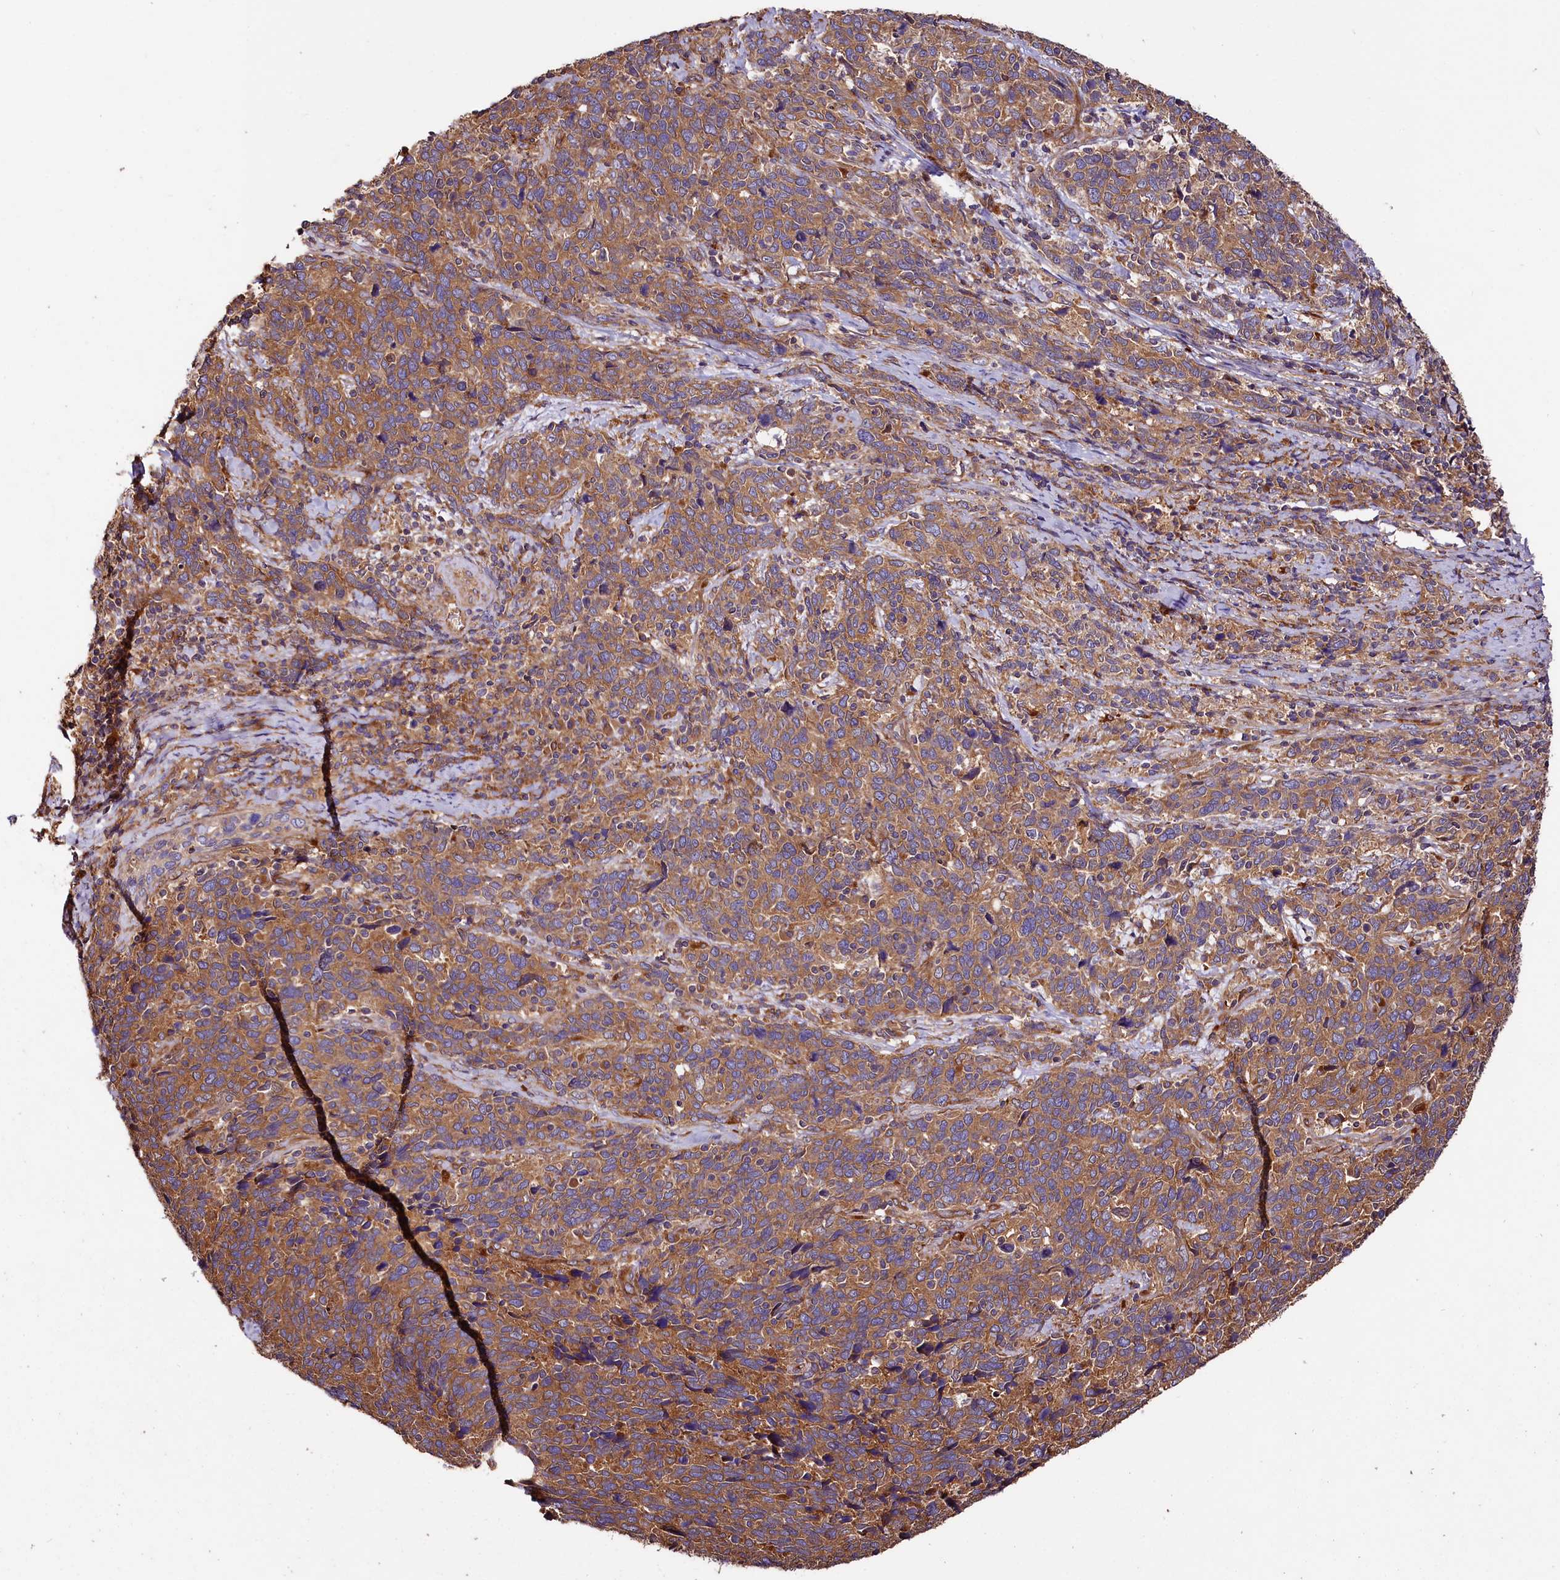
{"staining": {"intensity": "moderate", "quantity": ">75%", "location": "cytoplasmic/membranous"}, "tissue": "cervical cancer", "cell_type": "Tumor cells", "image_type": "cancer", "snomed": [{"axis": "morphology", "description": "Squamous cell carcinoma, NOS"}, {"axis": "topography", "description": "Cervix"}], "caption": "Squamous cell carcinoma (cervical) stained for a protein shows moderate cytoplasmic/membranous positivity in tumor cells.", "gene": "CEP295", "patient": {"sex": "female", "age": 41}}